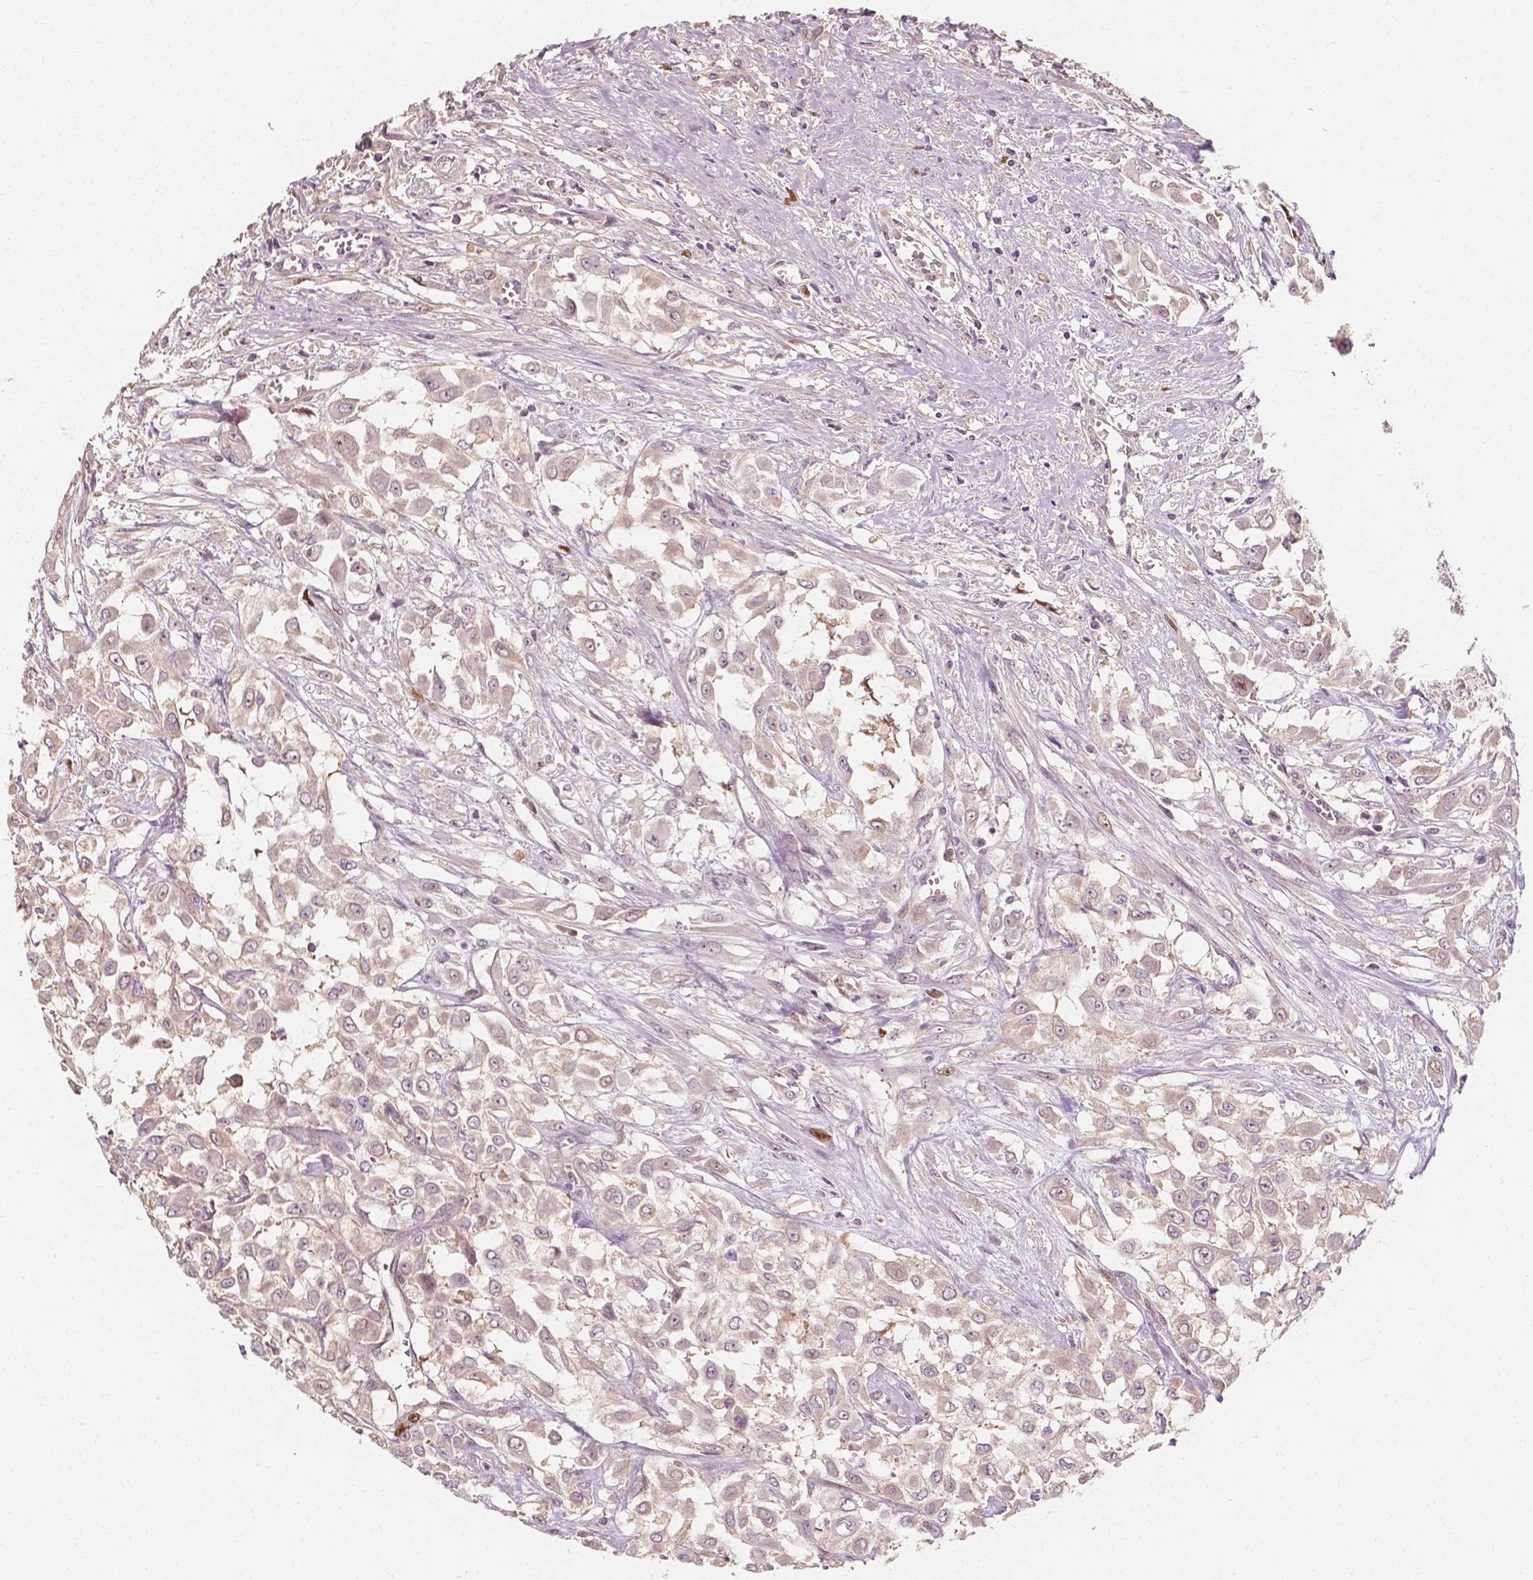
{"staining": {"intensity": "negative", "quantity": "none", "location": "none"}, "tissue": "urothelial cancer", "cell_type": "Tumor cells", "image_type": "cancer", "snomed": [{"axis": "morphology", "description": "Urothelial carcinoma, High grade"}, {"axis": "topography", "description": "Urinary bladder"}], "caption": "Immunohistochemistry of urothelial cancer displays no staining in tumor cells. (DAB (3,3'-diaminobenzidine) IHC visualized using brightfield microscopy, high magnification).", "gene": "TBC1D17", "patient": {"sex": "male", "age": 57}}